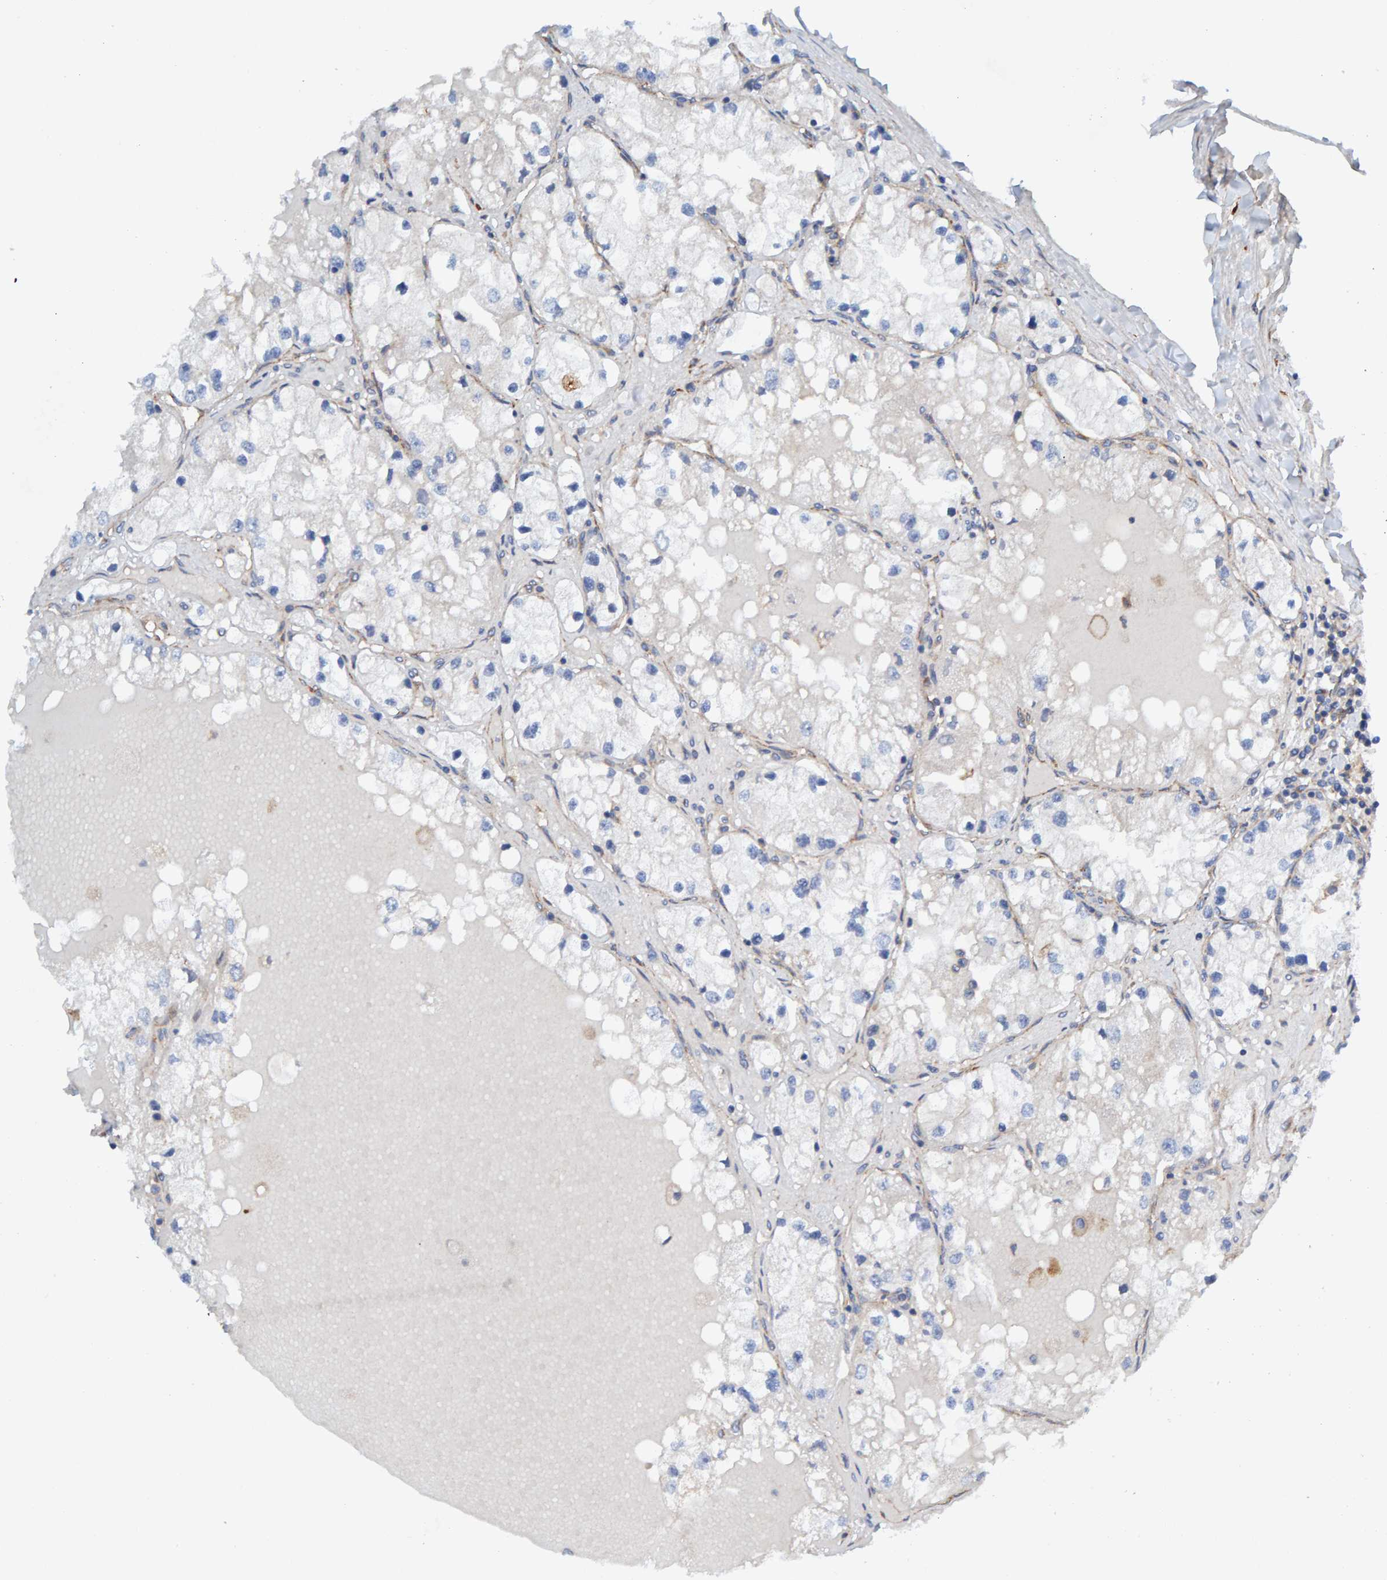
{"staining": {"intensity": "negative", "quantity": "none", "location": "none"}, "tissue": "renal cancer", "cell_type": "Tumor cells", "image_type": "cancer", "snomed": [{"axis": "morphology", "description": "Adenocarcinoma, NOS"}, {"axis": "topography", "description": "Kidney"}], "caption": "IHC photomicrograph of neoplastic tissue: human adenocarcinoma (renal) stained with DAB (3,3'-diaminobenzidine) reveals no significant protein positivity in tumor cells.", "gene": "MKLN1", "patient": {"sex": "male", "age": 68}}